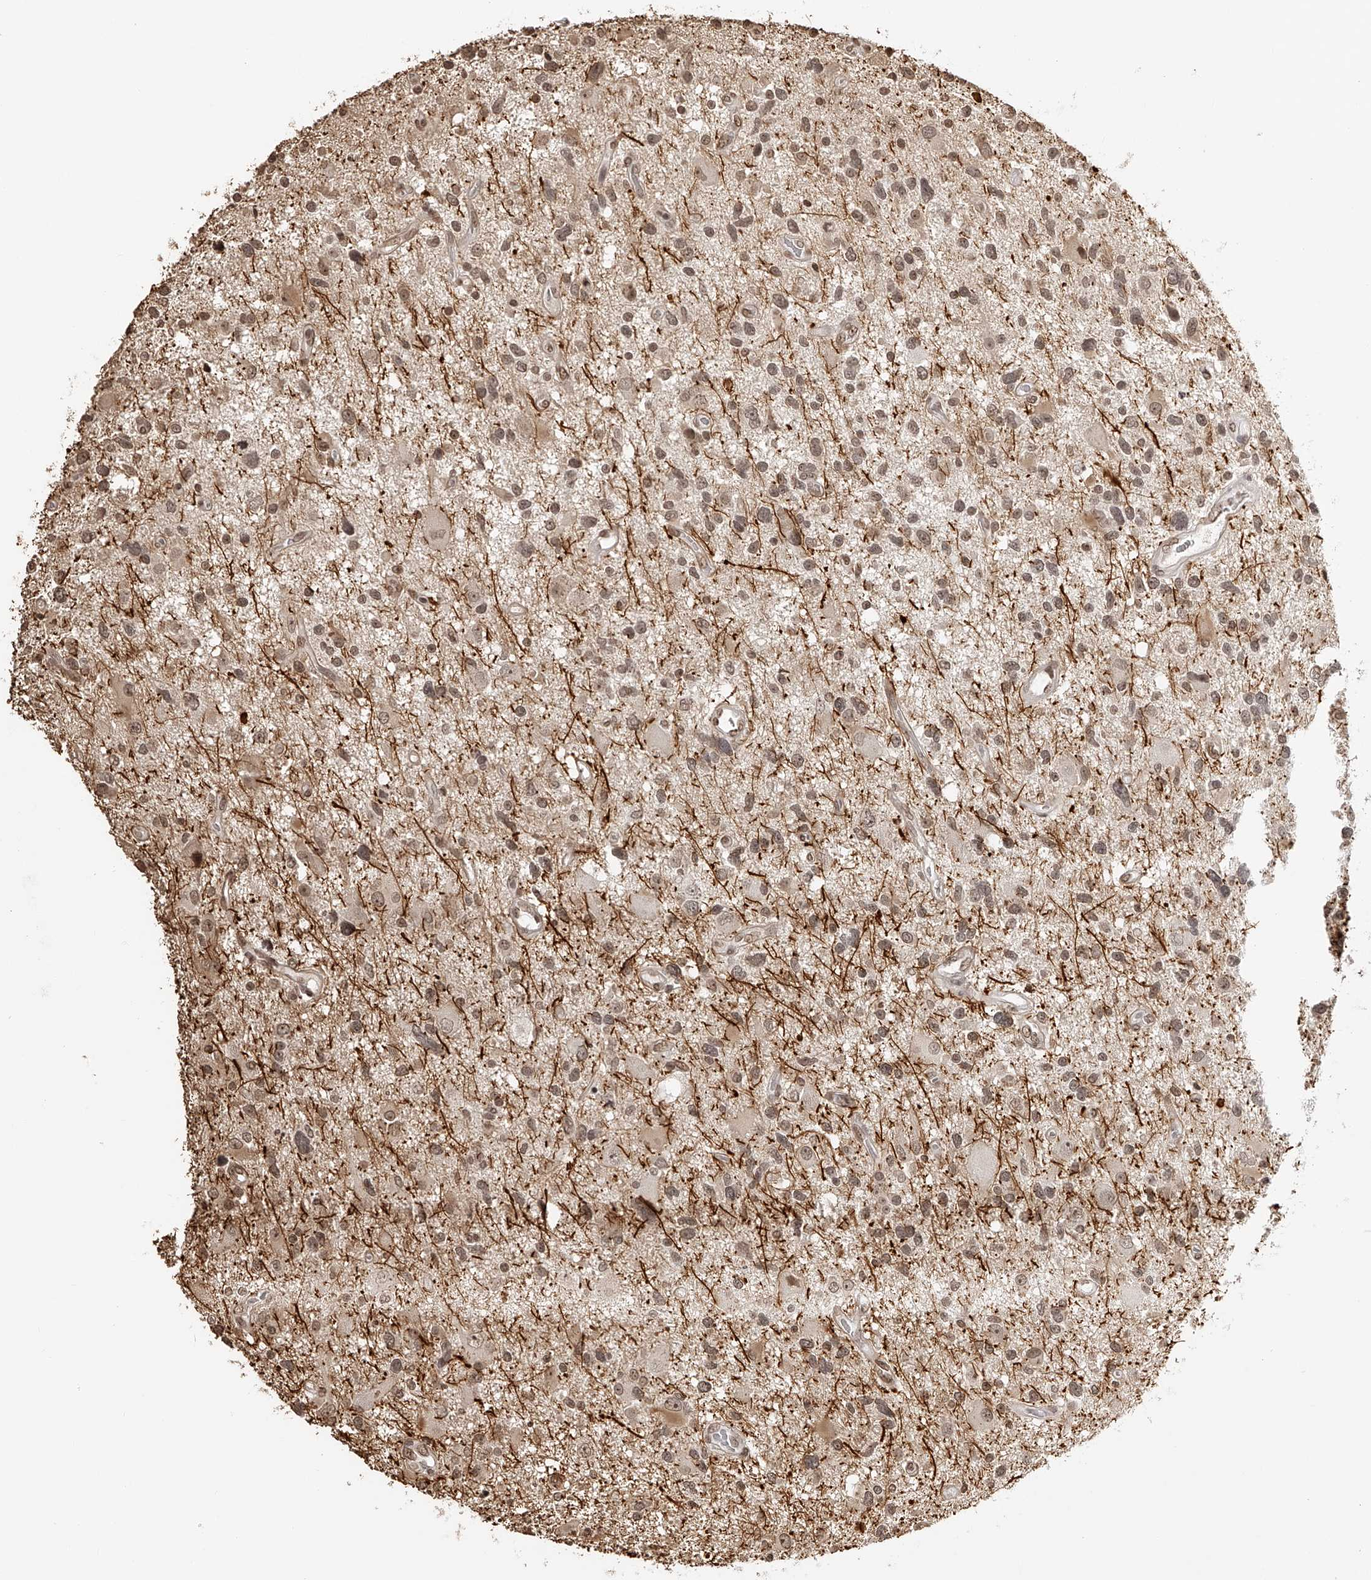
{"staining": {"intensity": "moderate", "quantity": ">75%", "location": "nuclear"}, "tissue": "glioma", "cell_type": "Tumor cells", "image_type": "cancer", "snomed": [{"axis": "morphology", "description": "Glioma, malignant, High grade"}, {"axis": "topography", "description": "Brain"}], "caption": "Malignant glioma (high-grade) stained with a protein marker displays moderate staining in tumor cells.", "gene": "ZNF503", "patient": {"sex": "male", "age": 33}}